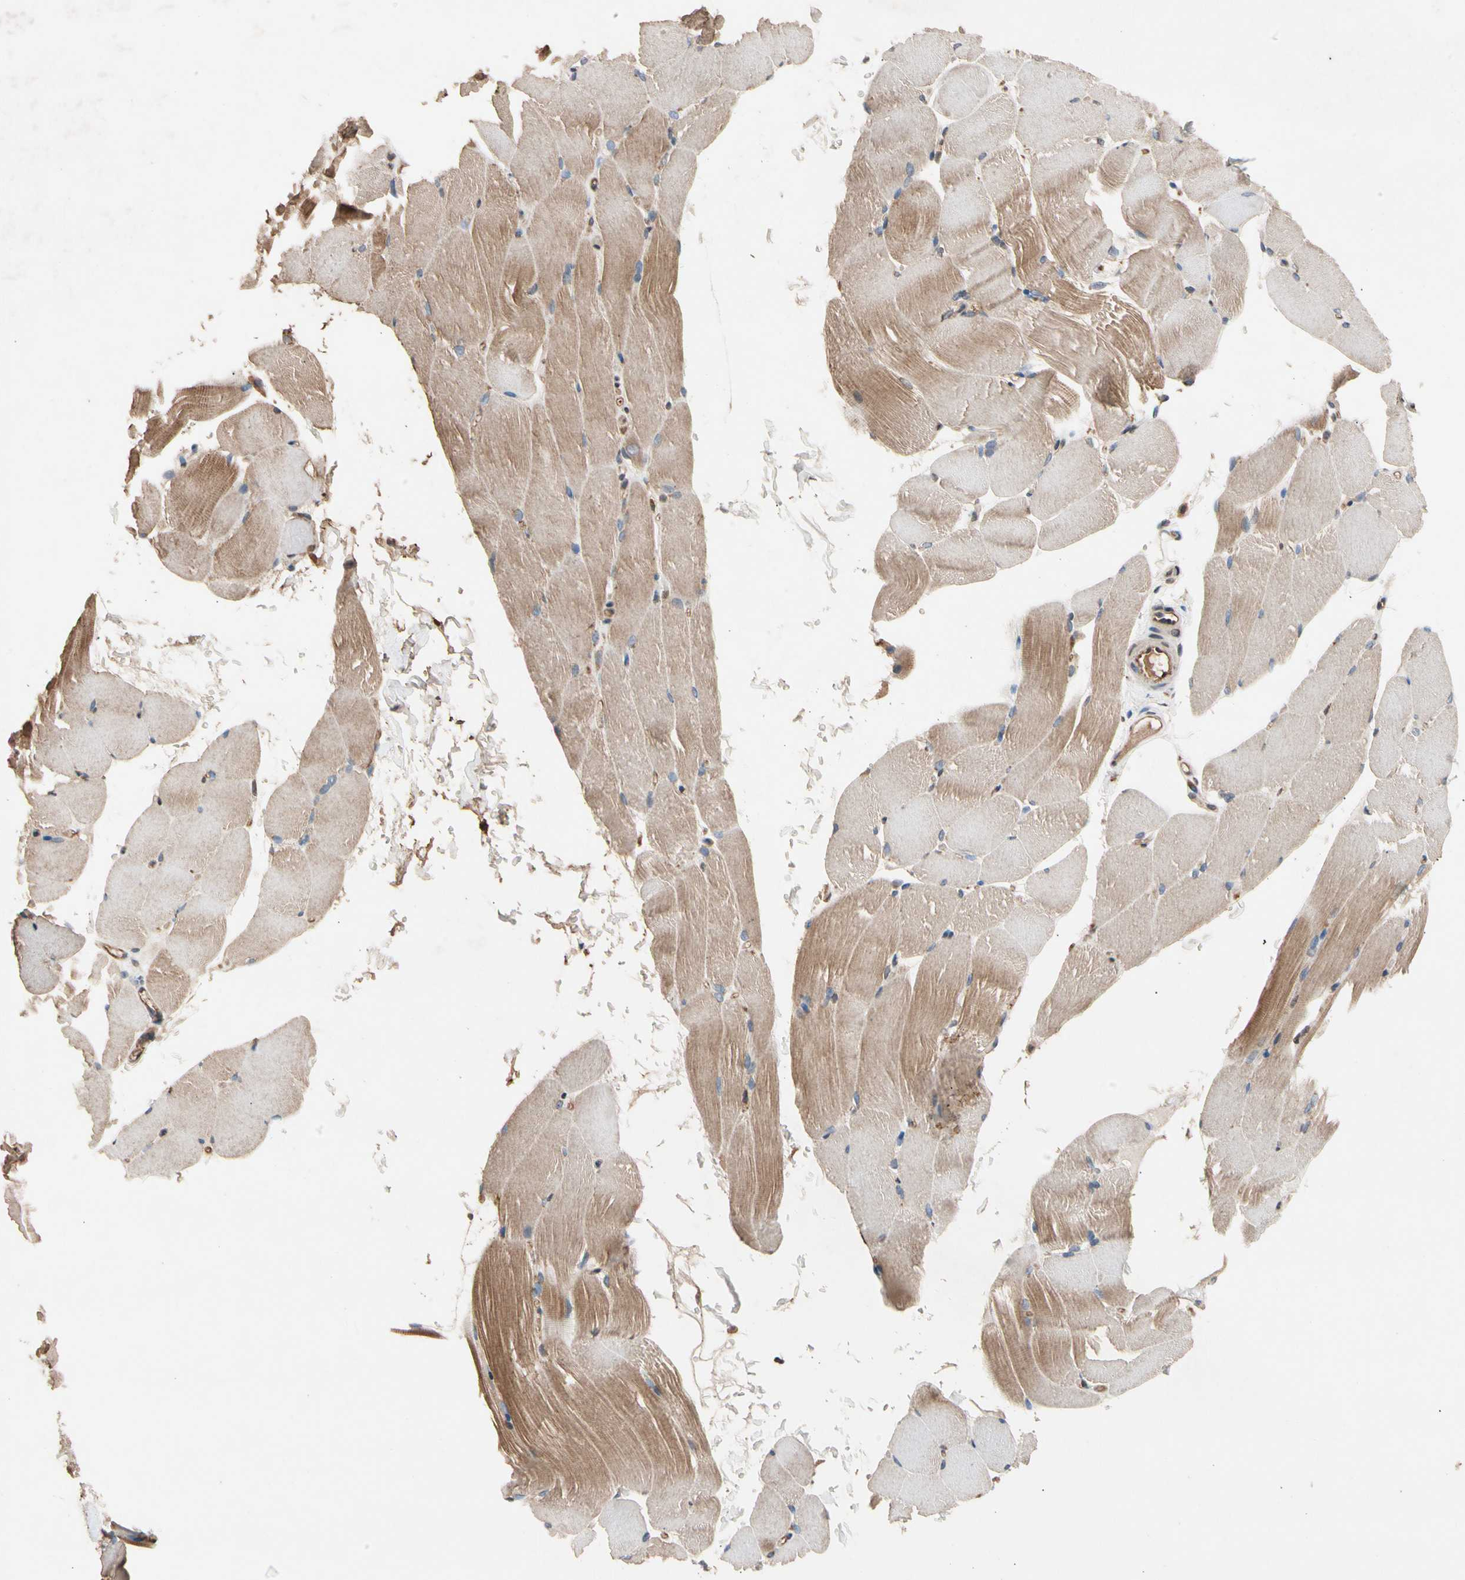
{"staining": {"intensity": "moderate", "quantity": ">75%", "location": "cytoplasmic/membranous"}, "tissue": "skeletal muscle", "cell_type": "Myocytes", "image_type": "normal", "snomed": [{"axis": "morphology", "description": "Normal tissue, NOS"}, {"axis": "topography", "description": "Skeletal muscle"}, {"axis": "topography", "description": "Parathyroid gland"}], "caption": "Skeletal muscle stained for a protein reveals moderate cytoplasmic/membranous positivity in myocytes. (Stains: DAB (3,3'-diaminobenzidine) in brown, nuclei in blue, Microscopy: brightfield microscopy at high magnification).", "gene": "PRDX4", "patient": {"sex": "female", "age": 37}}